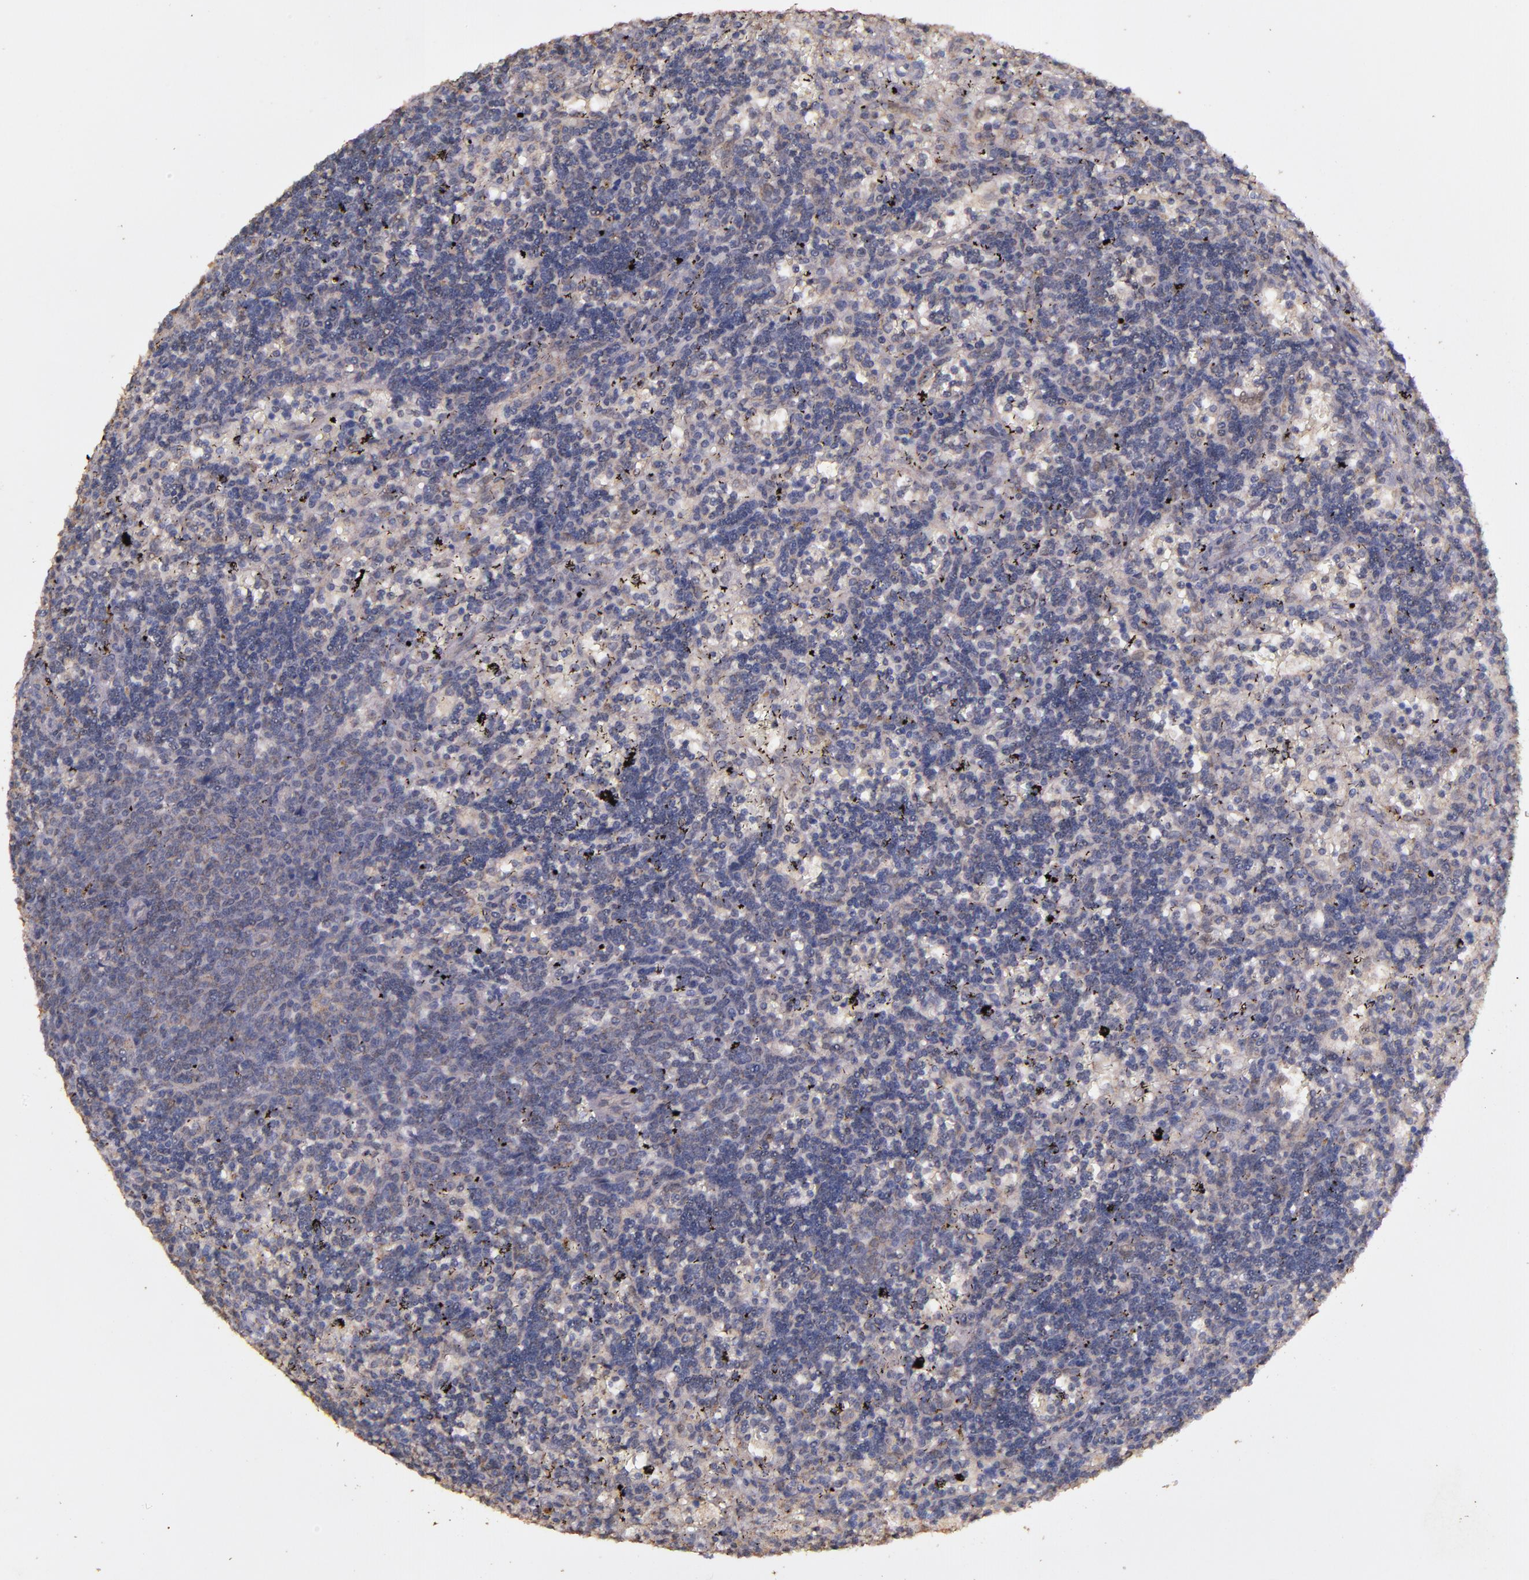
{"staining": {"intensity": "negative", "quantity": "none", "location": "none"}, "tissue": "lymphoma", "cell_type": "Tumor cells", "image_type": "cancer", "snomed": [{"axis": "morphology", "description": "Malignant lymphoma, non-Hodgkin's type, Low grade"}, {"axis": "topography", "description": "Spleen"}], "caption": "Immunohistochemistry (IHC) of lymphoma reveals no staining in tumor cells.", "gene": "HECTD1", "patient": {"sex": "male", "age": 60}}